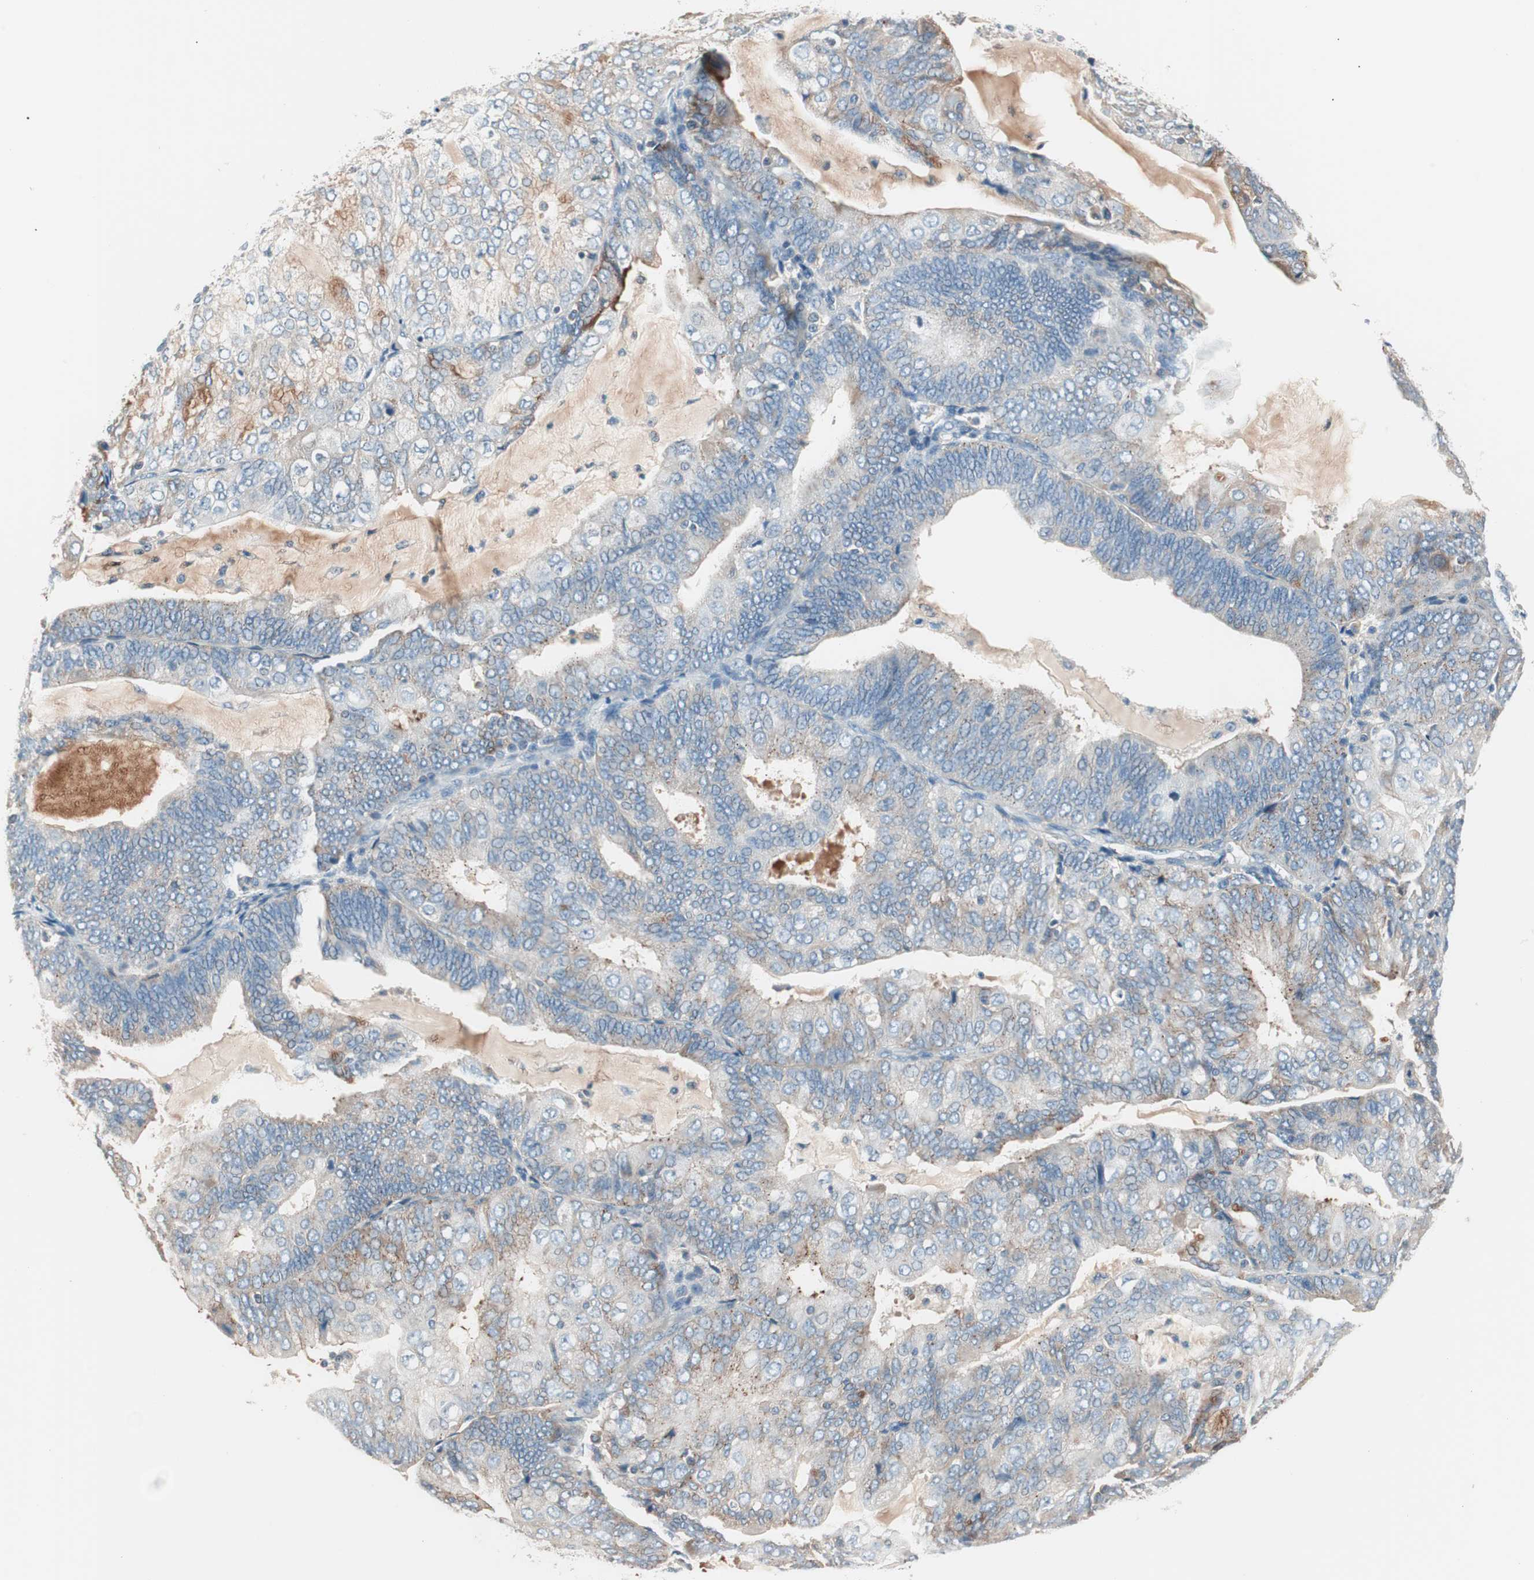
{"staining": {"intensity": "weak", "quantity": "<25%", "location": "cytoplasmic/membranous"}, "tissue": "endometrial cancer", "cell_type": "Tumor cells", "image_type": "cancer", "snomed": [{"axis": "morphology", "description": "Adenocarcinoma, NOS"}, {"axis": "topography", "description": "Endometrium"}], "caption": "Immunohistochemical staining of human endometrial cancer displays no significant positivity in tumor cells.", "gene": "RAD54B", "patient": {"sex": "female", "age": 81}}